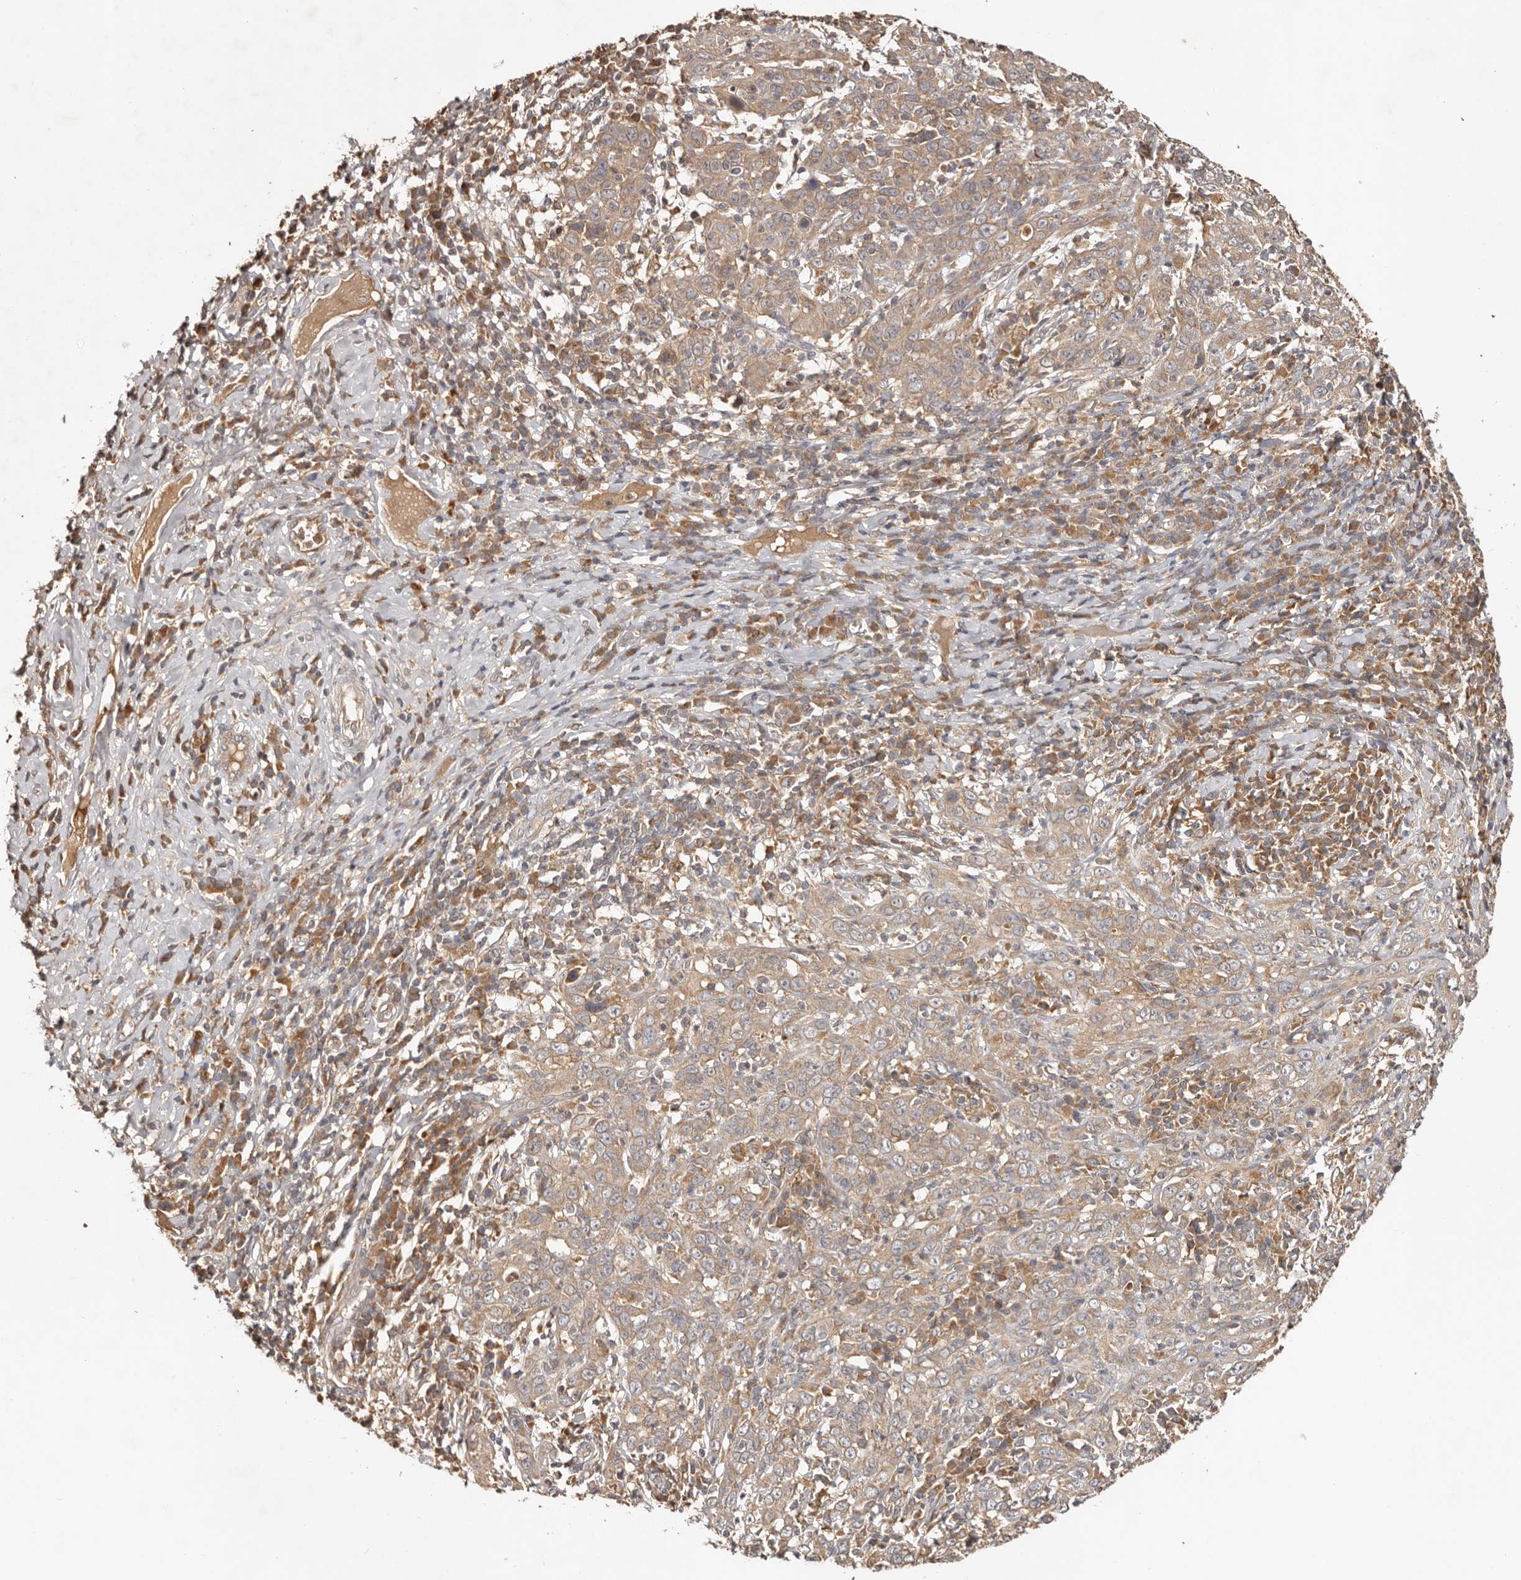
{"staining": {"intensity": "weak", "quantity": ">75%", "location": "cytoplasmic/membranous"}, "tissue": "cervical cancer", "cell_type": "Tumor cells", "image_type": "cancer", "snomed": [{"axis": "morphology", "description": "Squamous cell carcinoma, NOS"}, {"axis": "topography", "description": "Cervix"}], "caption": "Immunohistochemical staining of squamous cell carcinoma (cervical) shows low levels of weak cytoplasmic/membranous protein staining in approximately >75% of tumor cells. (Stains: DAB in brown, nuclei in blue, Microscopy: brightfield microscopy at high magnification).", "gene": "PKIB", "patient": {"sex": "female", "age": 46}}